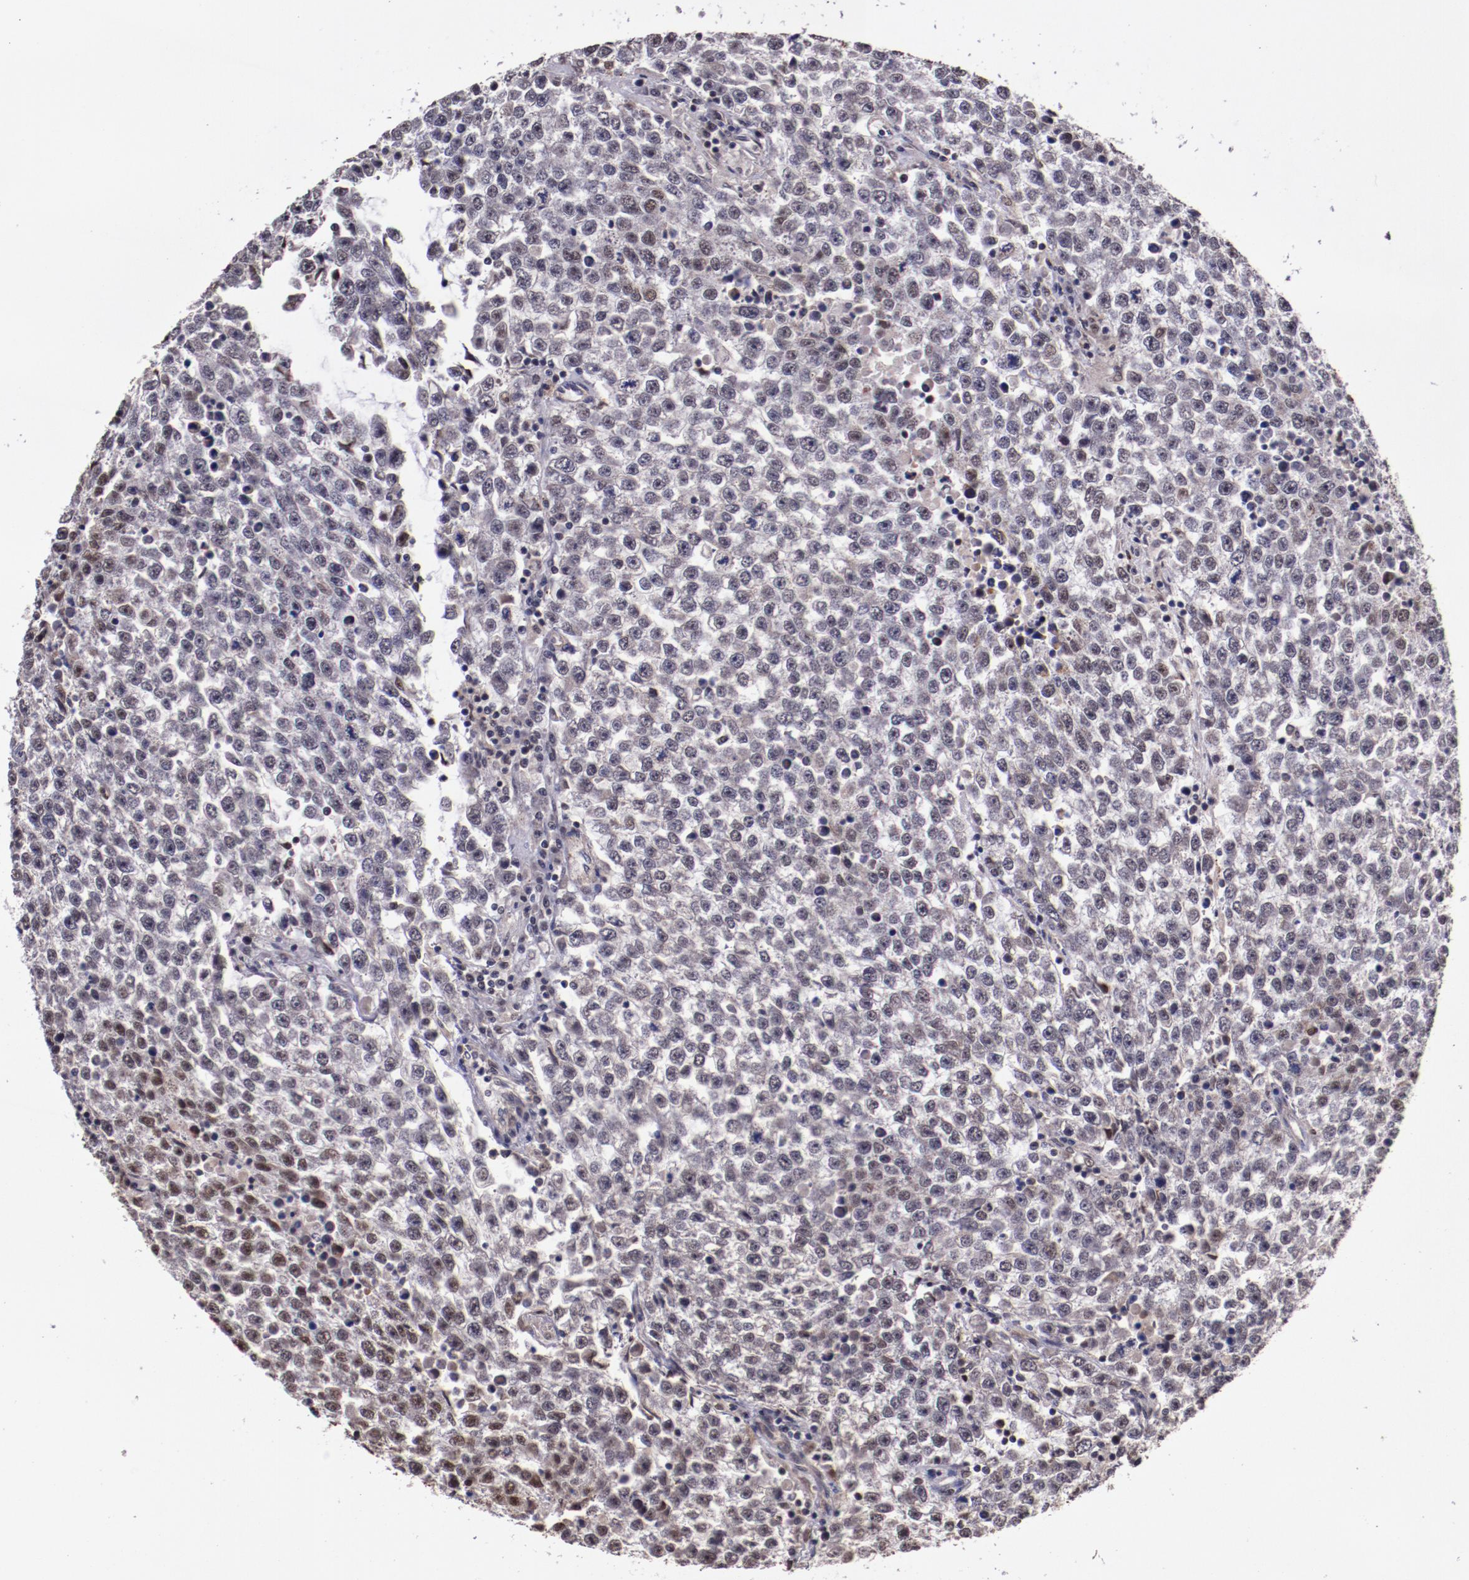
{"staining": {"intensity": "weak", "quantity": "<25%", "location": "nuclear"}, "tissue": "testis cancer", "cell_type": "Tumor cells", "image_type": "cancer", "snomed": [{"axis": "morphology", "description": "Seminoma, NOS"}, {"axis": "topography", "description": "Testis"}], "caption": "The image exhibits no staining of tumor cells in testis seminoma. (Stains: DAB (3,3'-diaminobenzidine) immunohistochemistry (IHC) with hematoxylin counter stain, Microscopy: brightfield microscopy at high magnification).", "gene": "CECR2", "patient": {"sex": "male", "age": 36}}